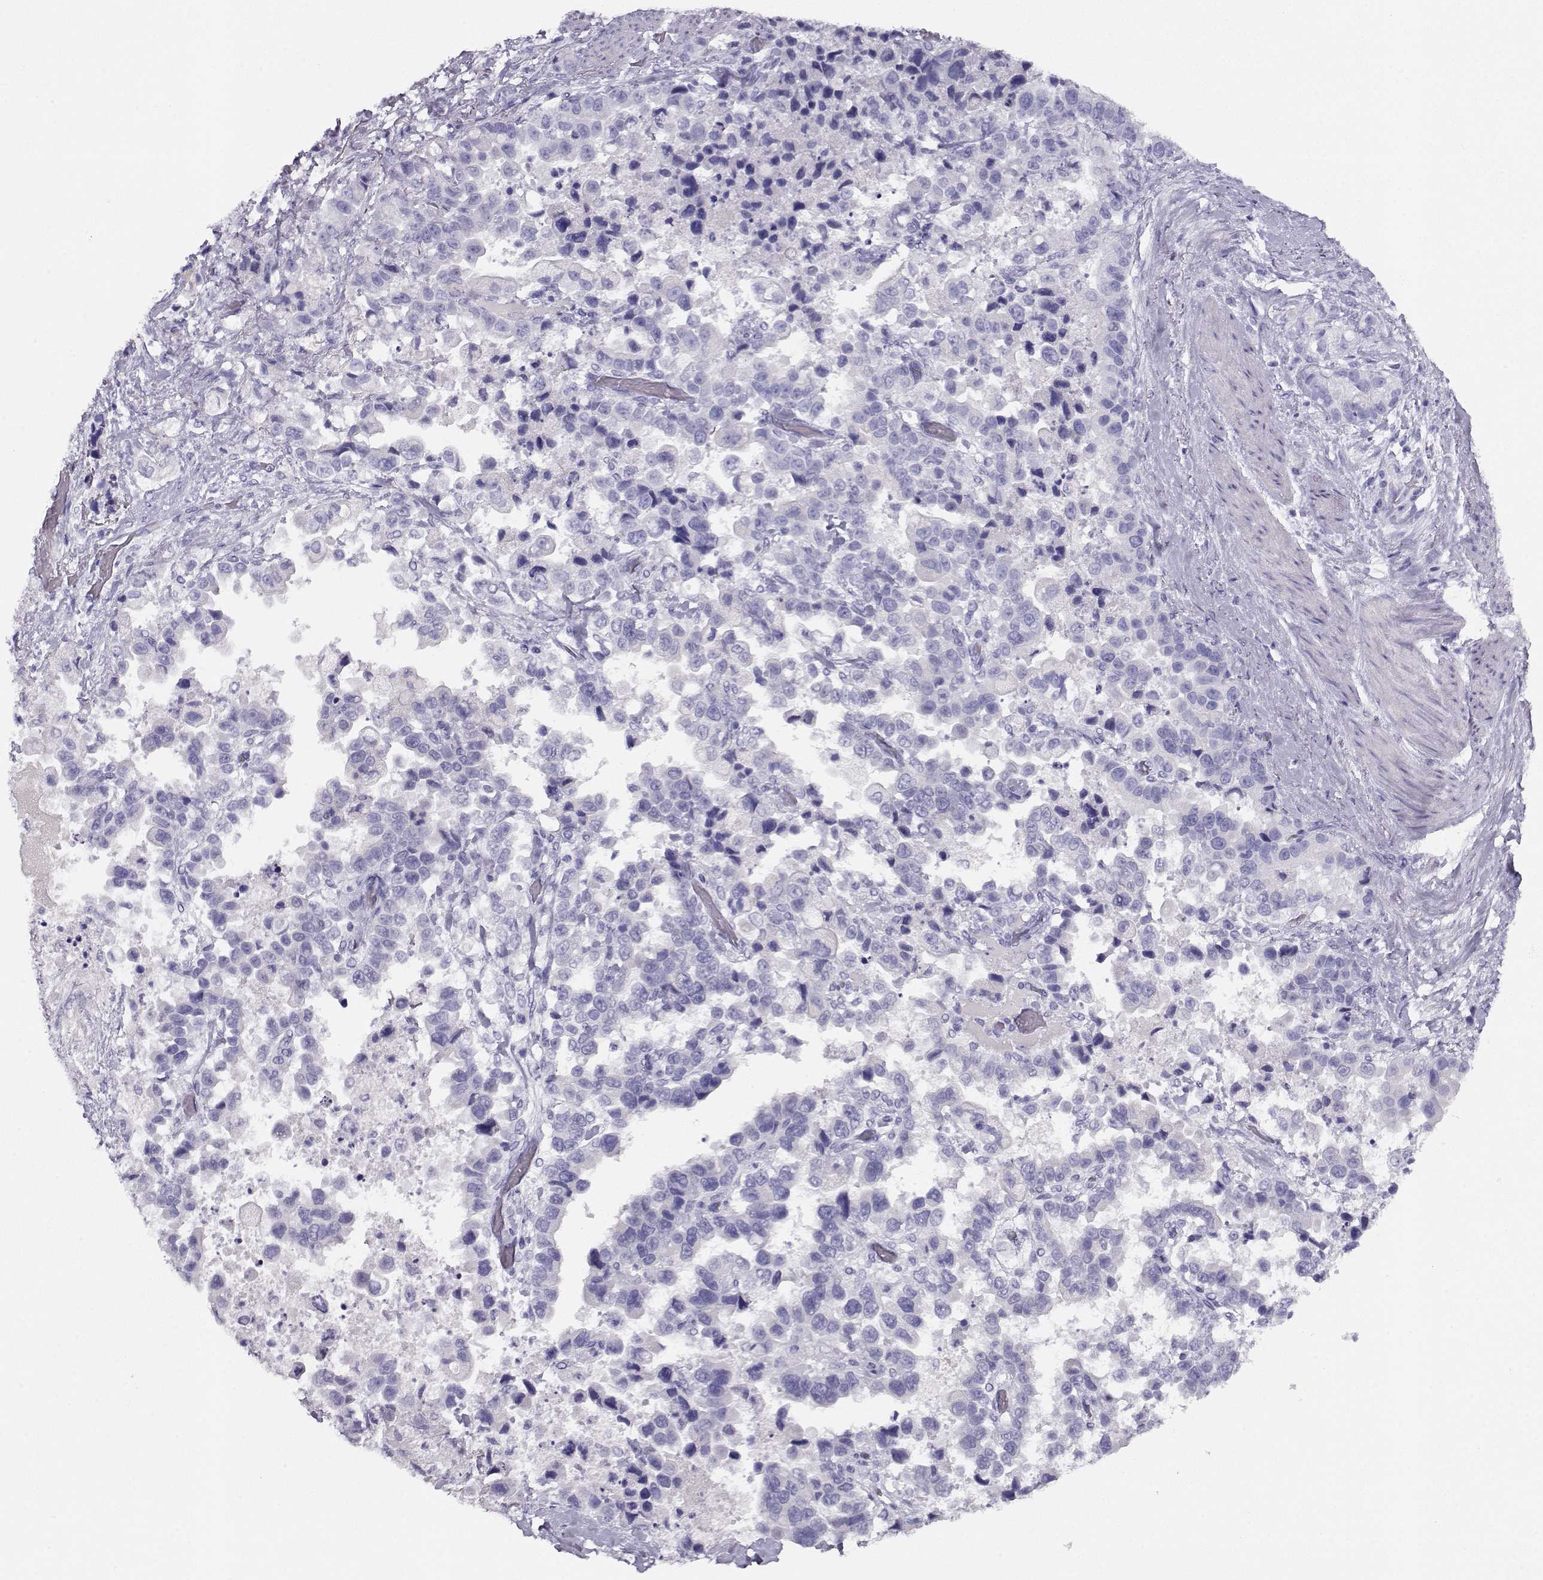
{"staining": {"intensity": "negative", "quantity": "none", "location": "none"}, "tissue": "stomach cancer", "cell_type": "Tumor cells", "image_type": "cancer", "snomed": [{"axis": "morphology", "description": "Adenocarcinoma, NOS"}, {"axis": "topography", "description": "Stomach"}], "caption": "The histopathology image reveals no staining of tumor cells in adenocarcinoma (stomach).", "gene": "ACTN2", "patient": {"sex": "male", "age": 59}}